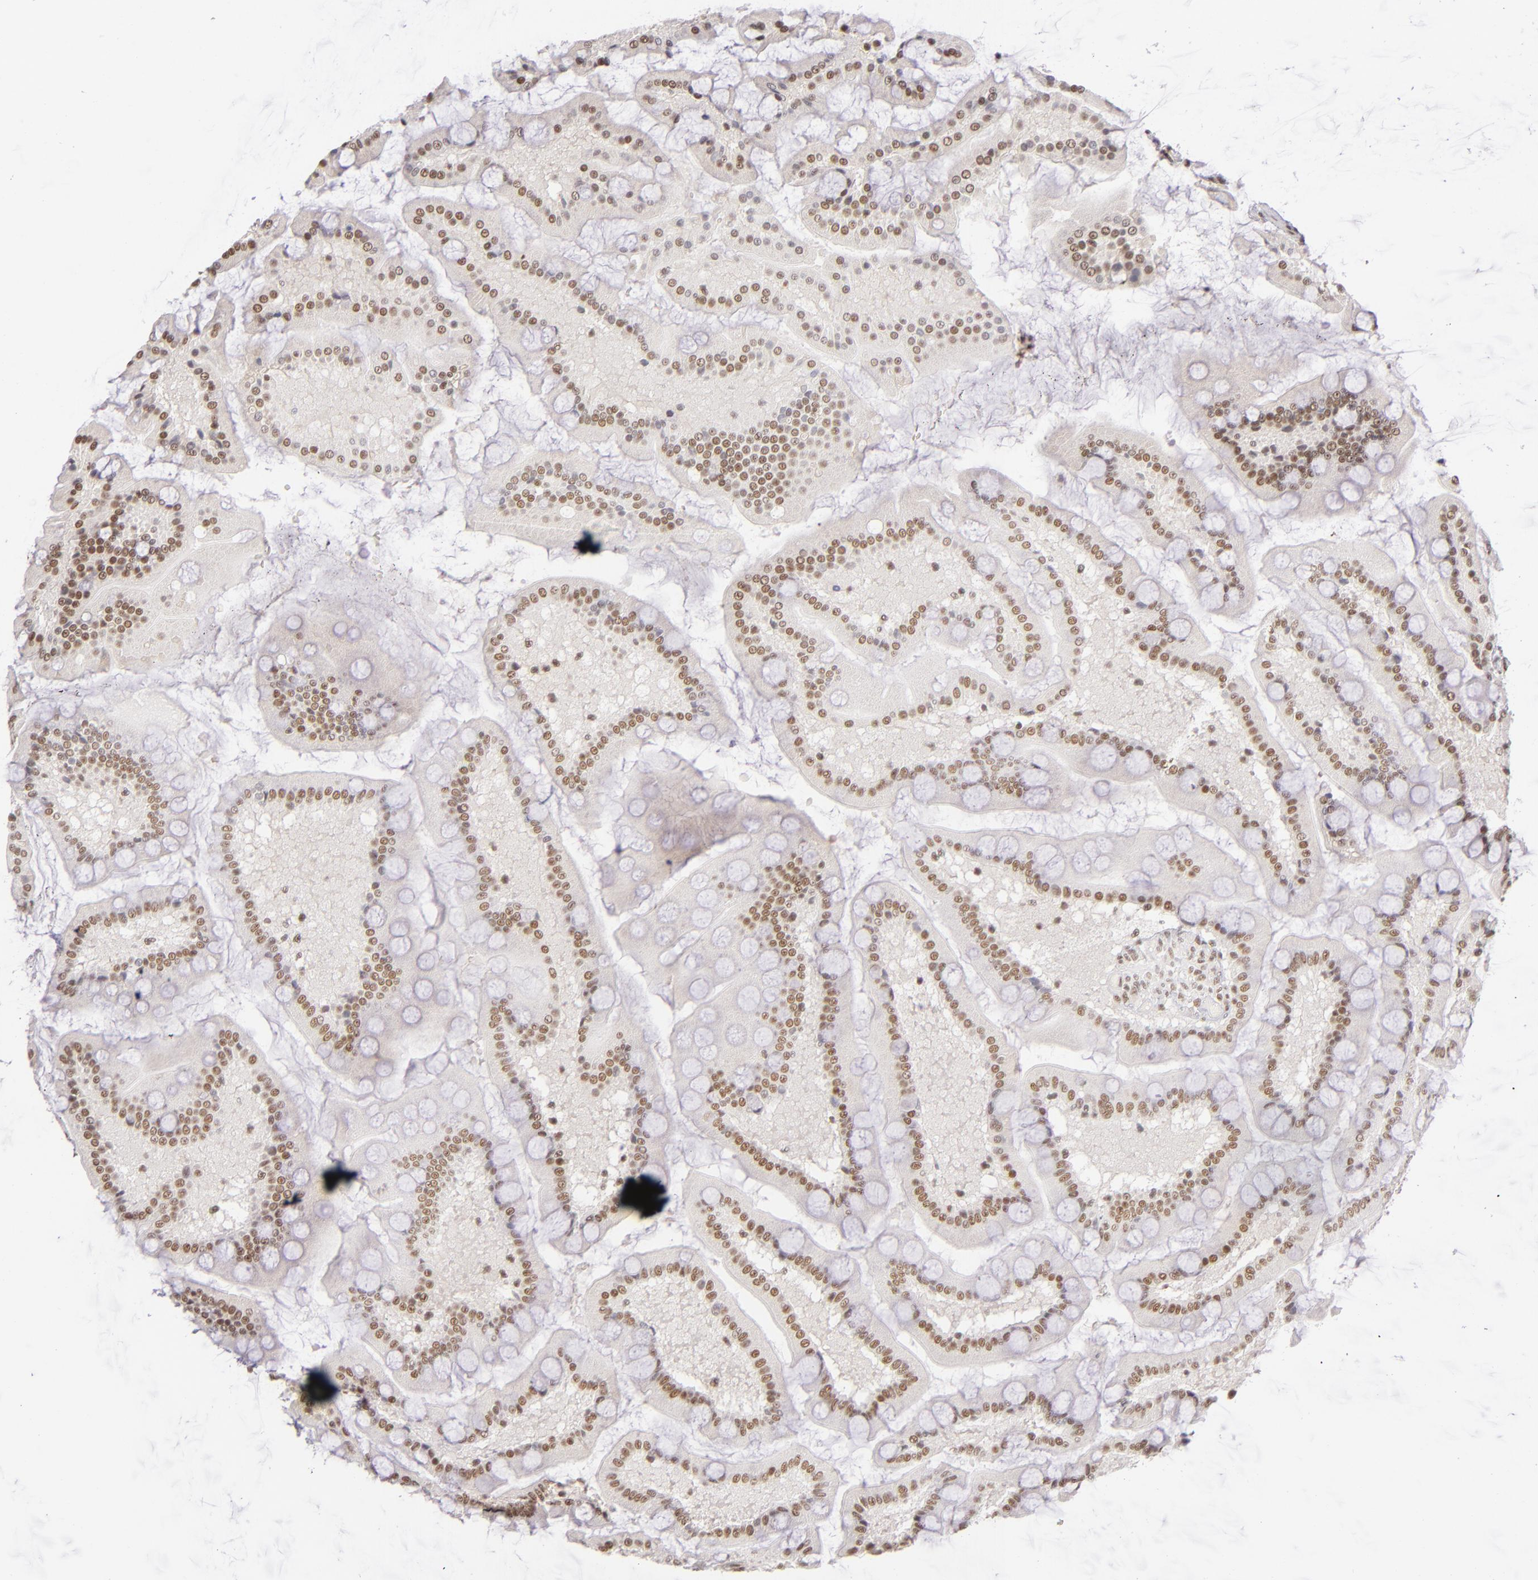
{"staining": {"intensity": "moderate", "quantity": ">75%", "location": "nuclear"}, "tissue": "small intestine", "cell_type": "Glandular cells", "image_type": "normal", "snomed": [{"axis": "morphology", "description": "Normal tissue, NOS"}, {"axis": "topography", "description": "Small intestine"}], "caption": "Protein expression analysis of normal small intestine displays moderate nuclear positivity in about >75% of glandular cells. (DAB IHC with brightfield microscopy, high magnification).", "gene": "ZNF148", "patient": {"sex": "male", "age": 41}}